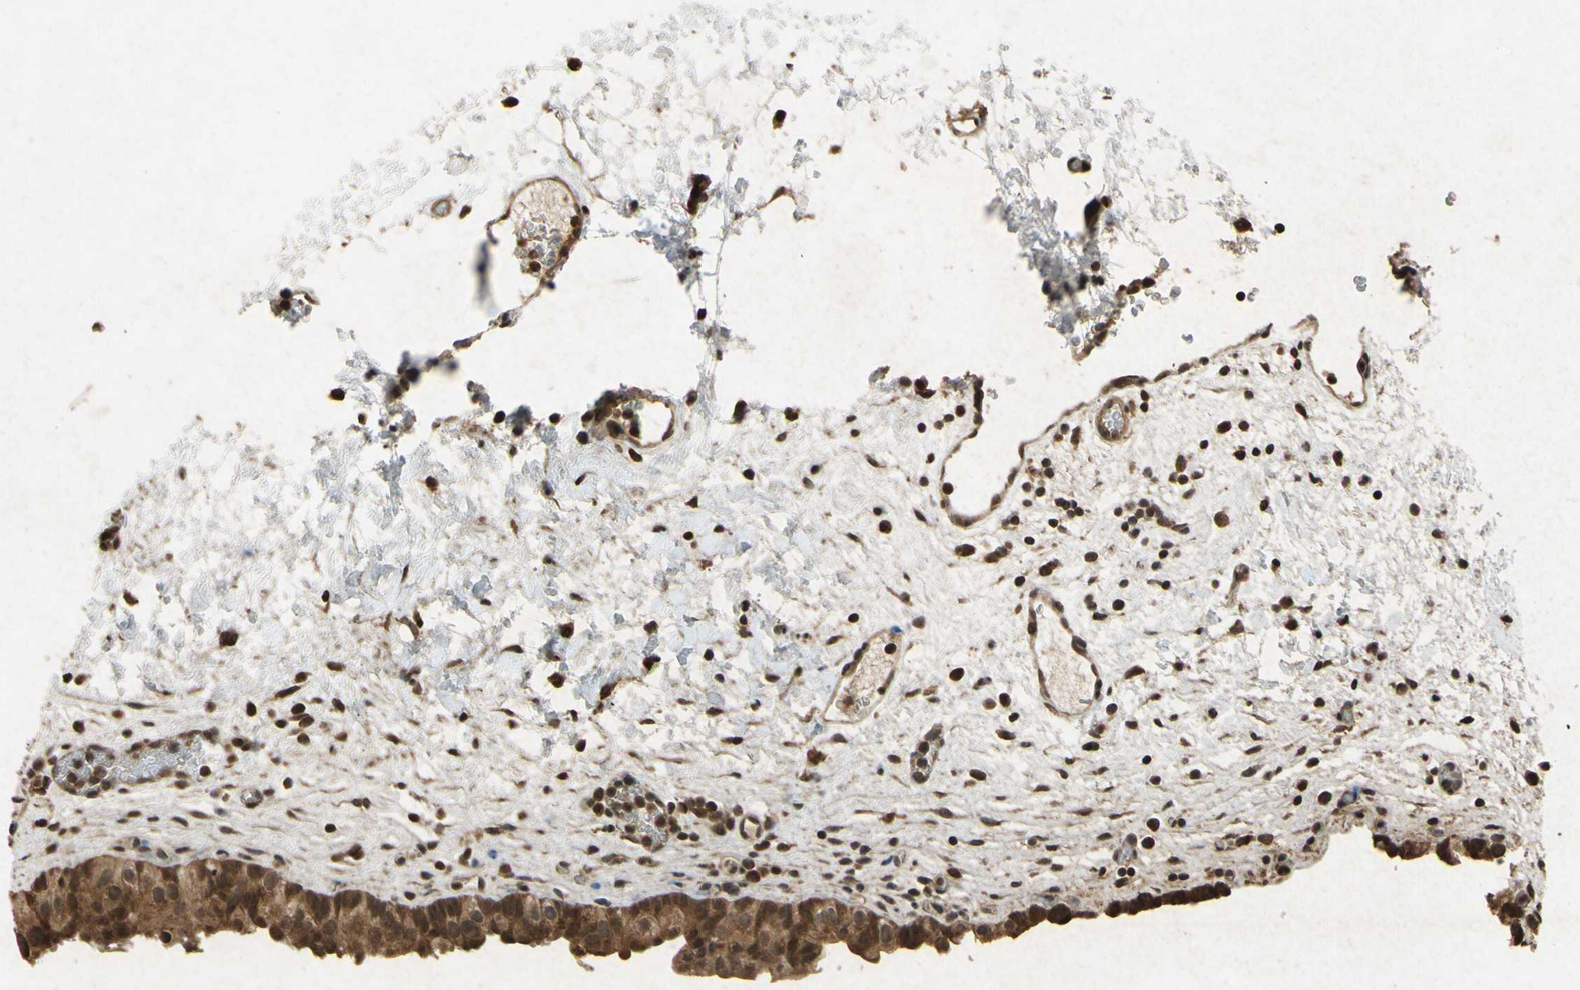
{"staining": {"intensity": "strong", "quantity": ">75%", "location": "cytoplasmic/membranous,nuclear"}, "tissue": "urinary bladder", "cell_type": "Urothelial cells", "image_type": "normal", "snomed": [{"axis": "morphology", "description": "Normal tissue, NOS"}, {"axis": "topography", "description": "Urinary bladder"}], "caption": "About >75% of urothelial cells in benign human urinary bladder demonstrate strong cytoplasmic/membranous,nuclear protein expression as visualized by brown immunohistochemical staining.", "gene": "ATP6V1H", "patient": {"sex": "female", "age": 64}}